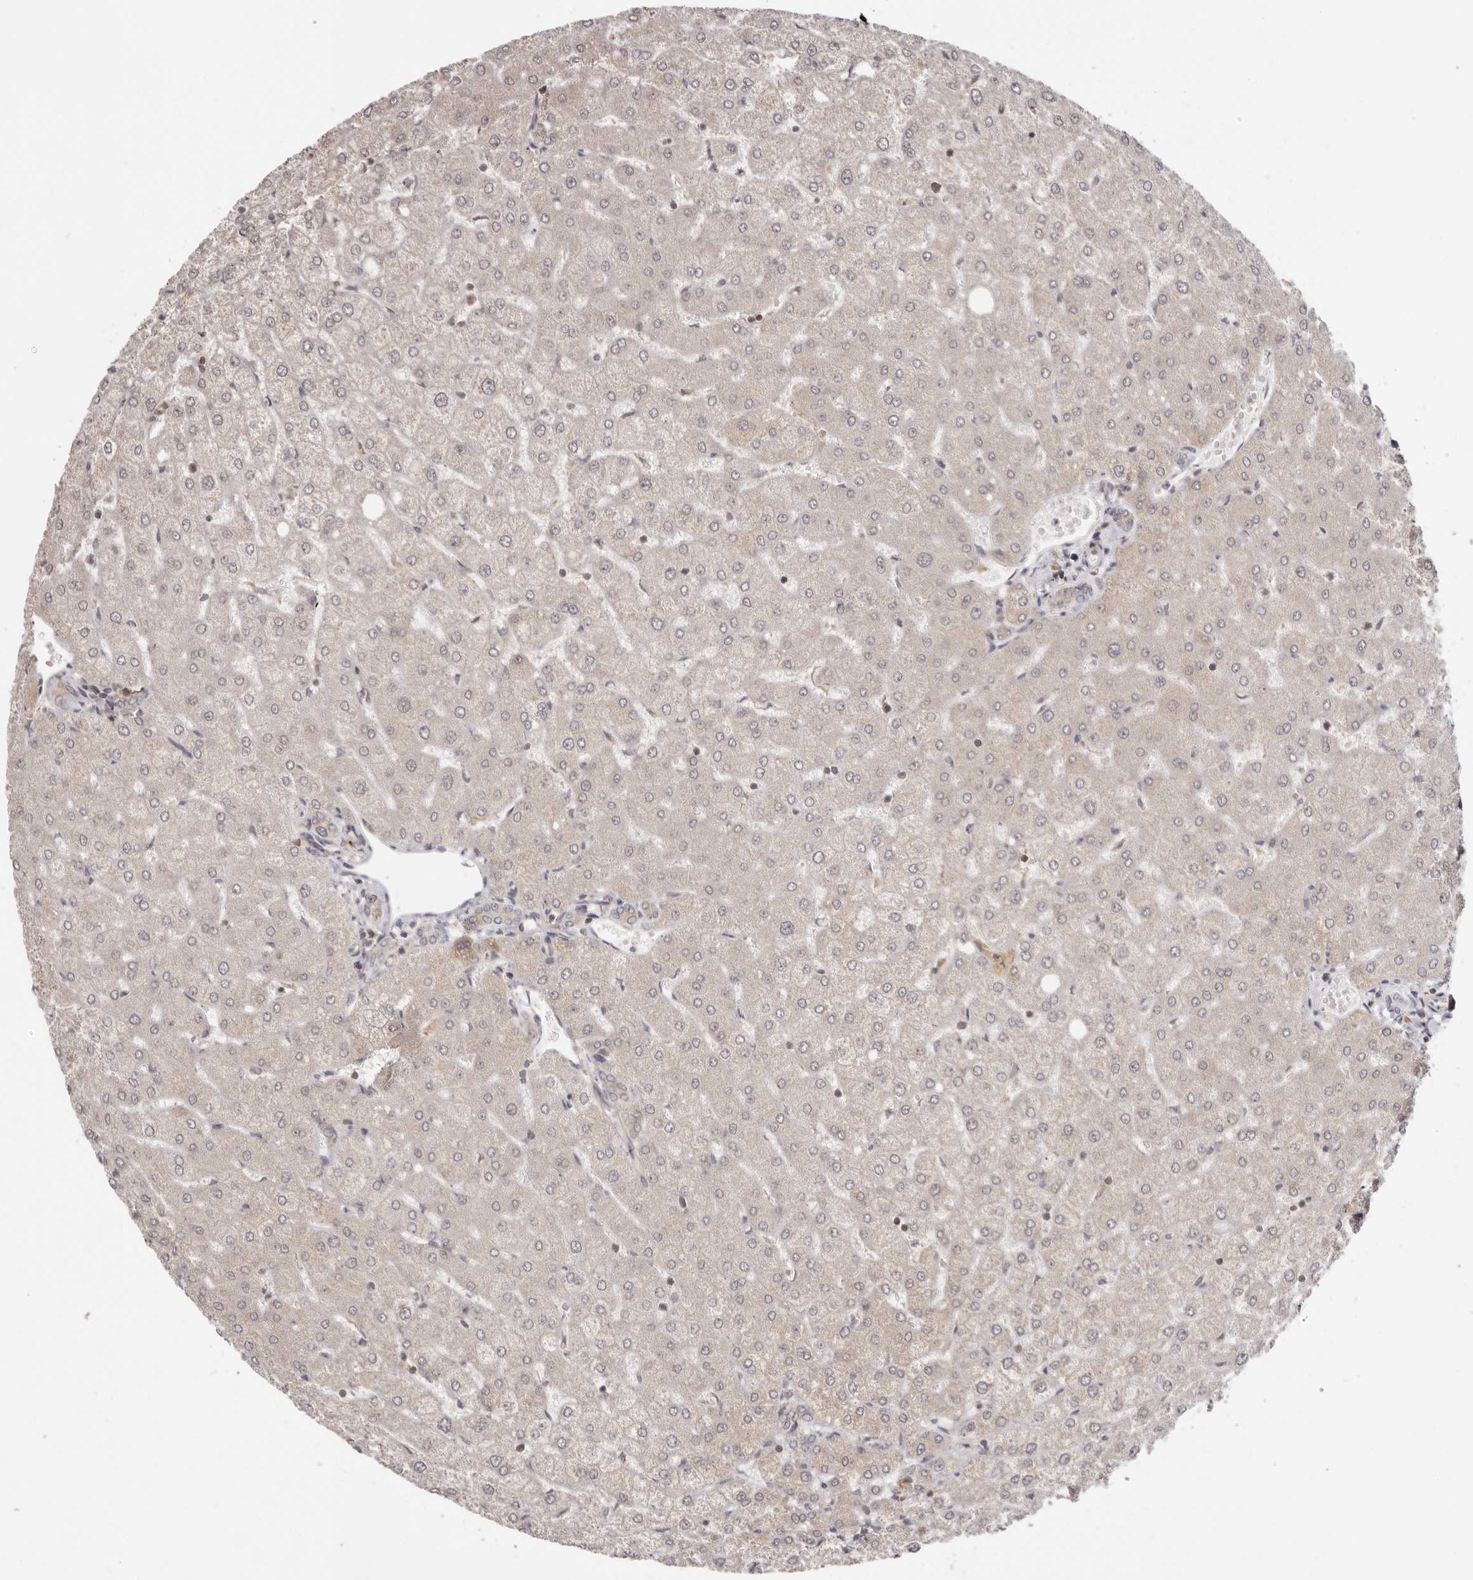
{"staining": {"intensity": "negative", "quantity": "none", "location": "none"}, "tissue": "liver", "cell_type": "Cholangiocytes", "image_type": "normal", "snomed": [{"axis": "morphology", "description": "Normal tissue, NOS"}, {"axis": "topography", "description": "Liver"}], "caption": "Benign liver was stained to show a protein in brown. There is no significant positivity in cholangiocytes. (Stains: DAB (3,3'-diaminobenzidine) immunohistochemistry (IHC) with hematoxylin counter stain, Microscopy: brightfield microscopy at high magnification).", "gene": "EEF1E1", "patient": {"sex": "female", "age": 54}}